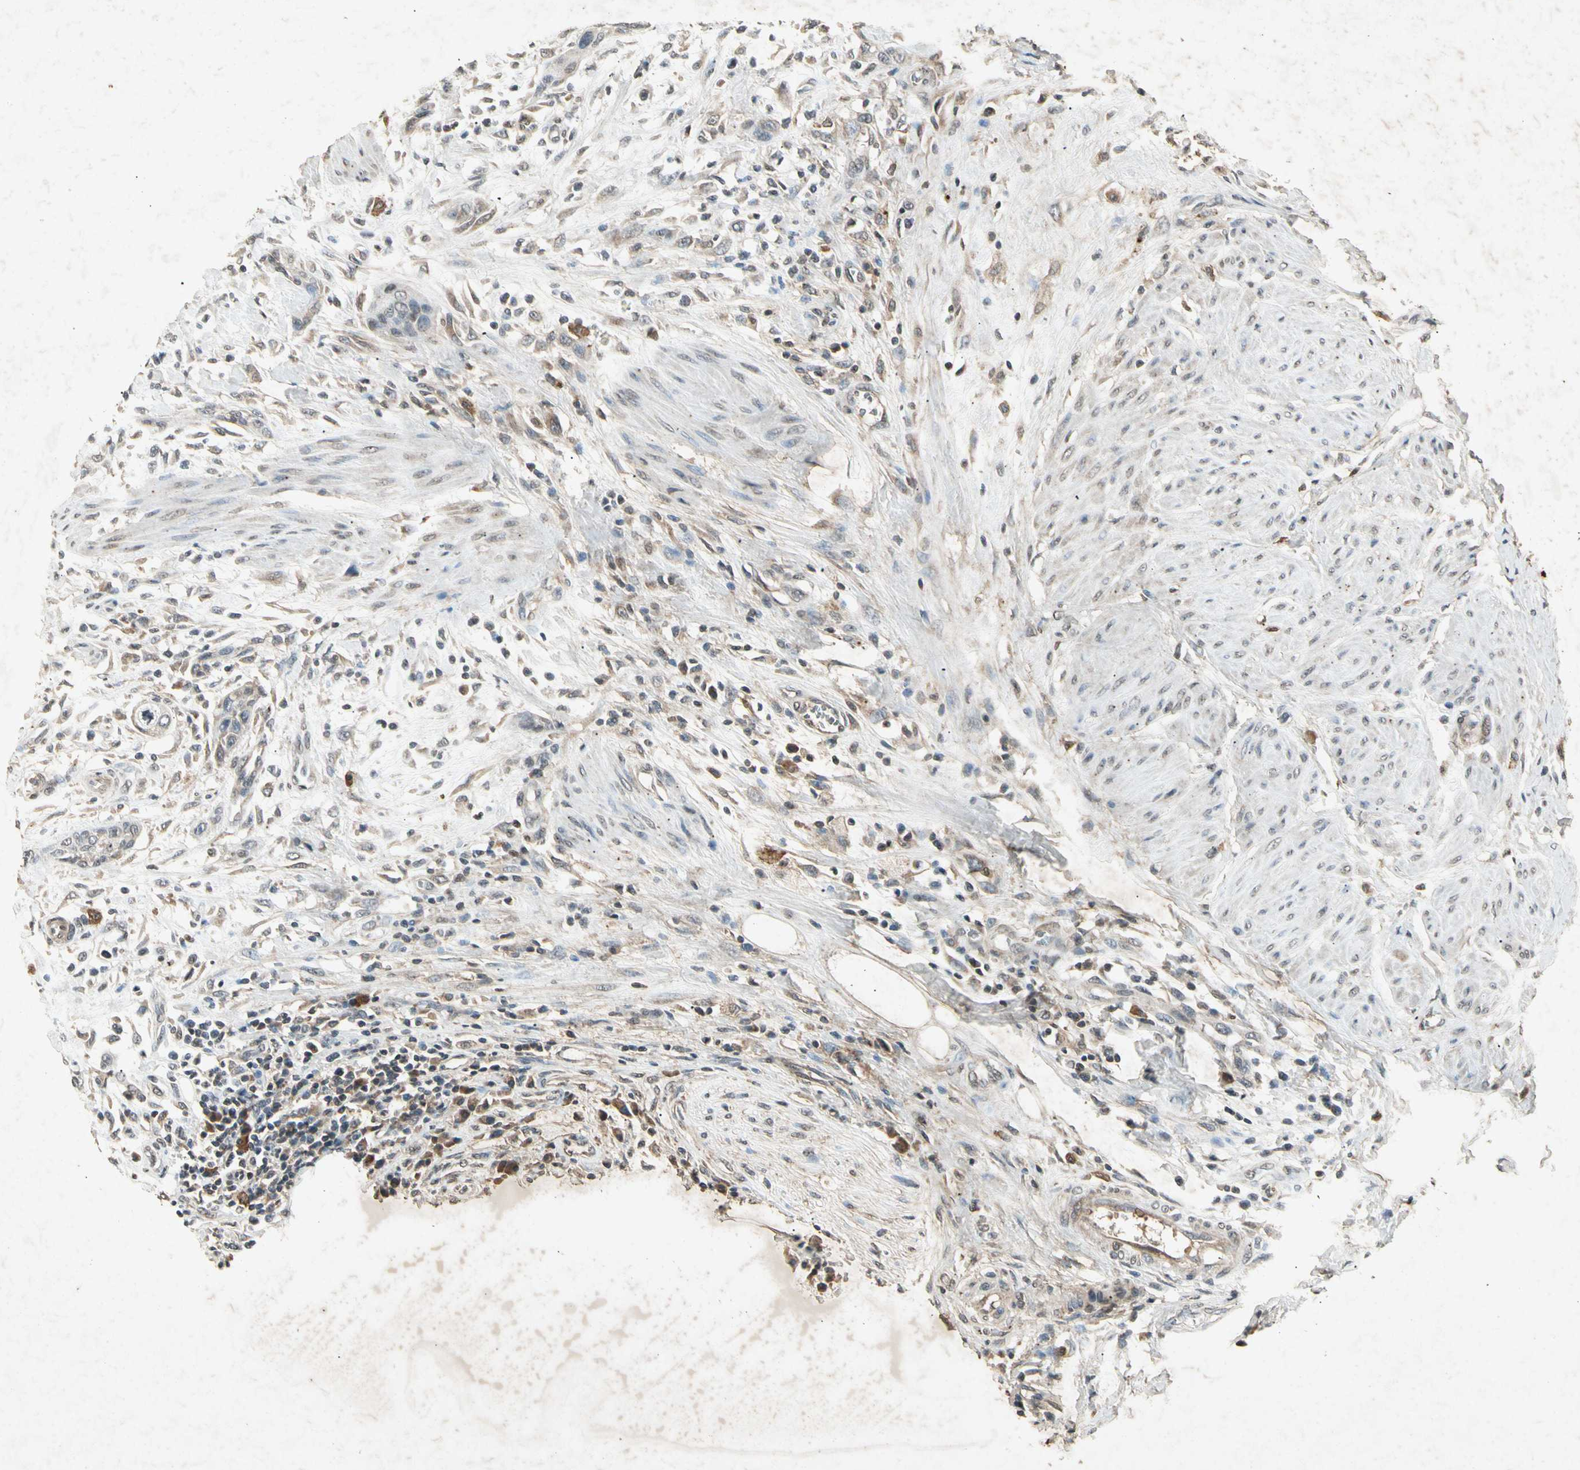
{"staining": {"intensity": "weak", "quantity": "25%-75%", "location": "cytoplasmic/membranous"}, "tissue": "urothelial cancer", "cell_type": "Tumor cells", "image_type": "cancer", "snomed": [{"axis": "morphology", "description": "Urothelial carcinoma, High grade"}, {"axis": "topography", "description": "Urinary bladder"}], "caption": "High-grade urothelial carcinoma tissue displays weak cytoplasmic/membranous expression in approximately 25%-75% of tumor cells The staining was performed using DAB (3,3'-diaminobenzidine) to visualize the protein expression in brown, while the nuclei were stained in blue with hematoxylin (Magnification: 20x).", "gene": "CP", "patient": {"sex": "male", "age": 35}}